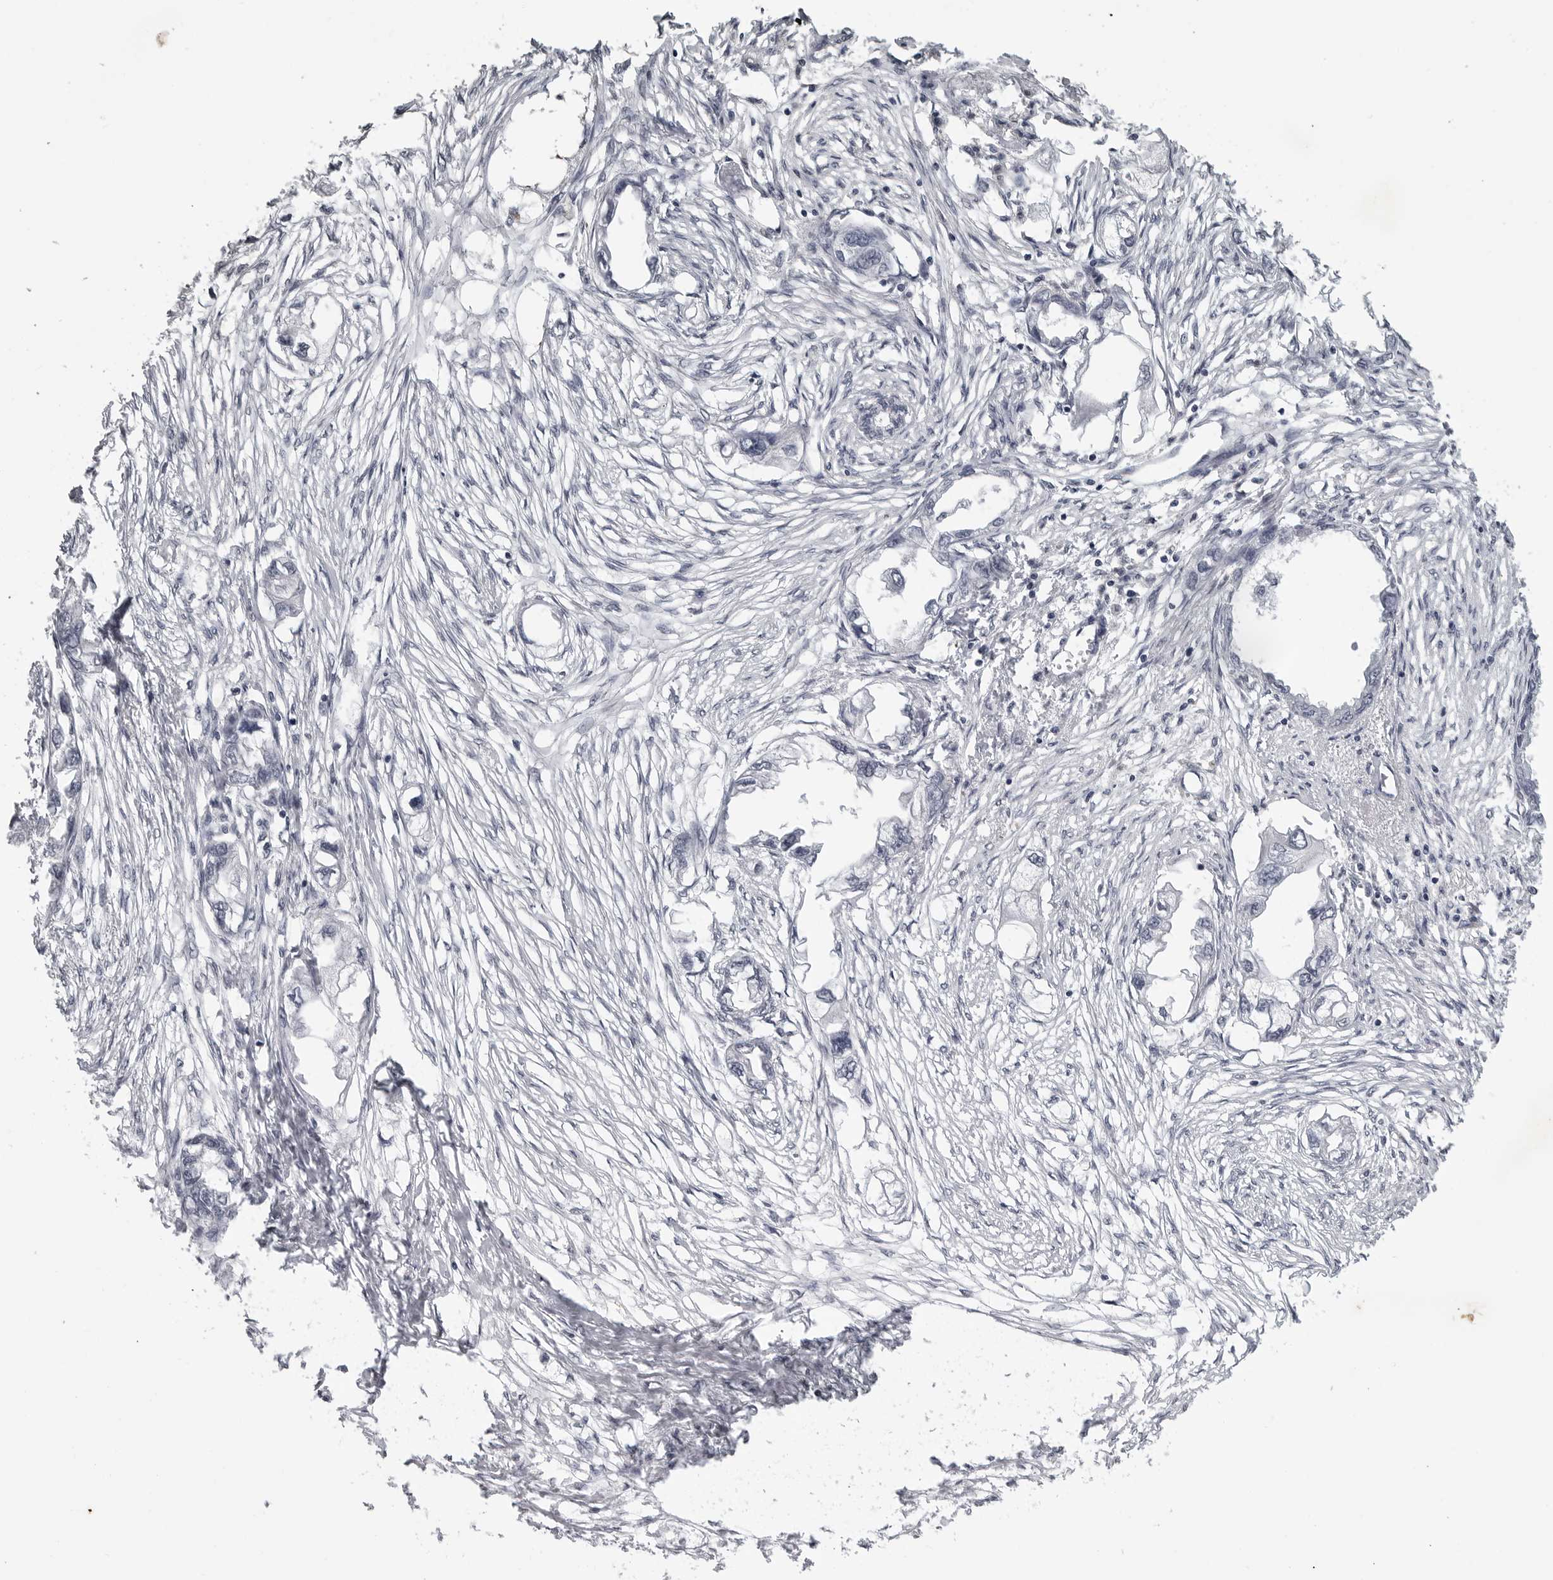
{"staining": {"intensity": "negative", "quantity": "none", "location": "none"}, "tissue": "endometrial cancer", "cell_type": "Tumor cells", "image_type": "cancer", "snomed": [{"axis": "morphology", "description": "Adenocarcinoma, NOS"}, {"axis": "morphology", "description": "Adenocarcinoma, metastatic, NOS"}, {"axis": "topography", "description": "Adipose tissue"}, {"axis": "topography", "description": "Endometrium"}], "caption": "This photomicrograph is of endometrial cancer stained with IHC to label a protein in brown with the nuclei are counter-stained blue. There is no expression in tumor cells.", "gene": "DDX54", "patient": {"sex": "female", "age": 67}}